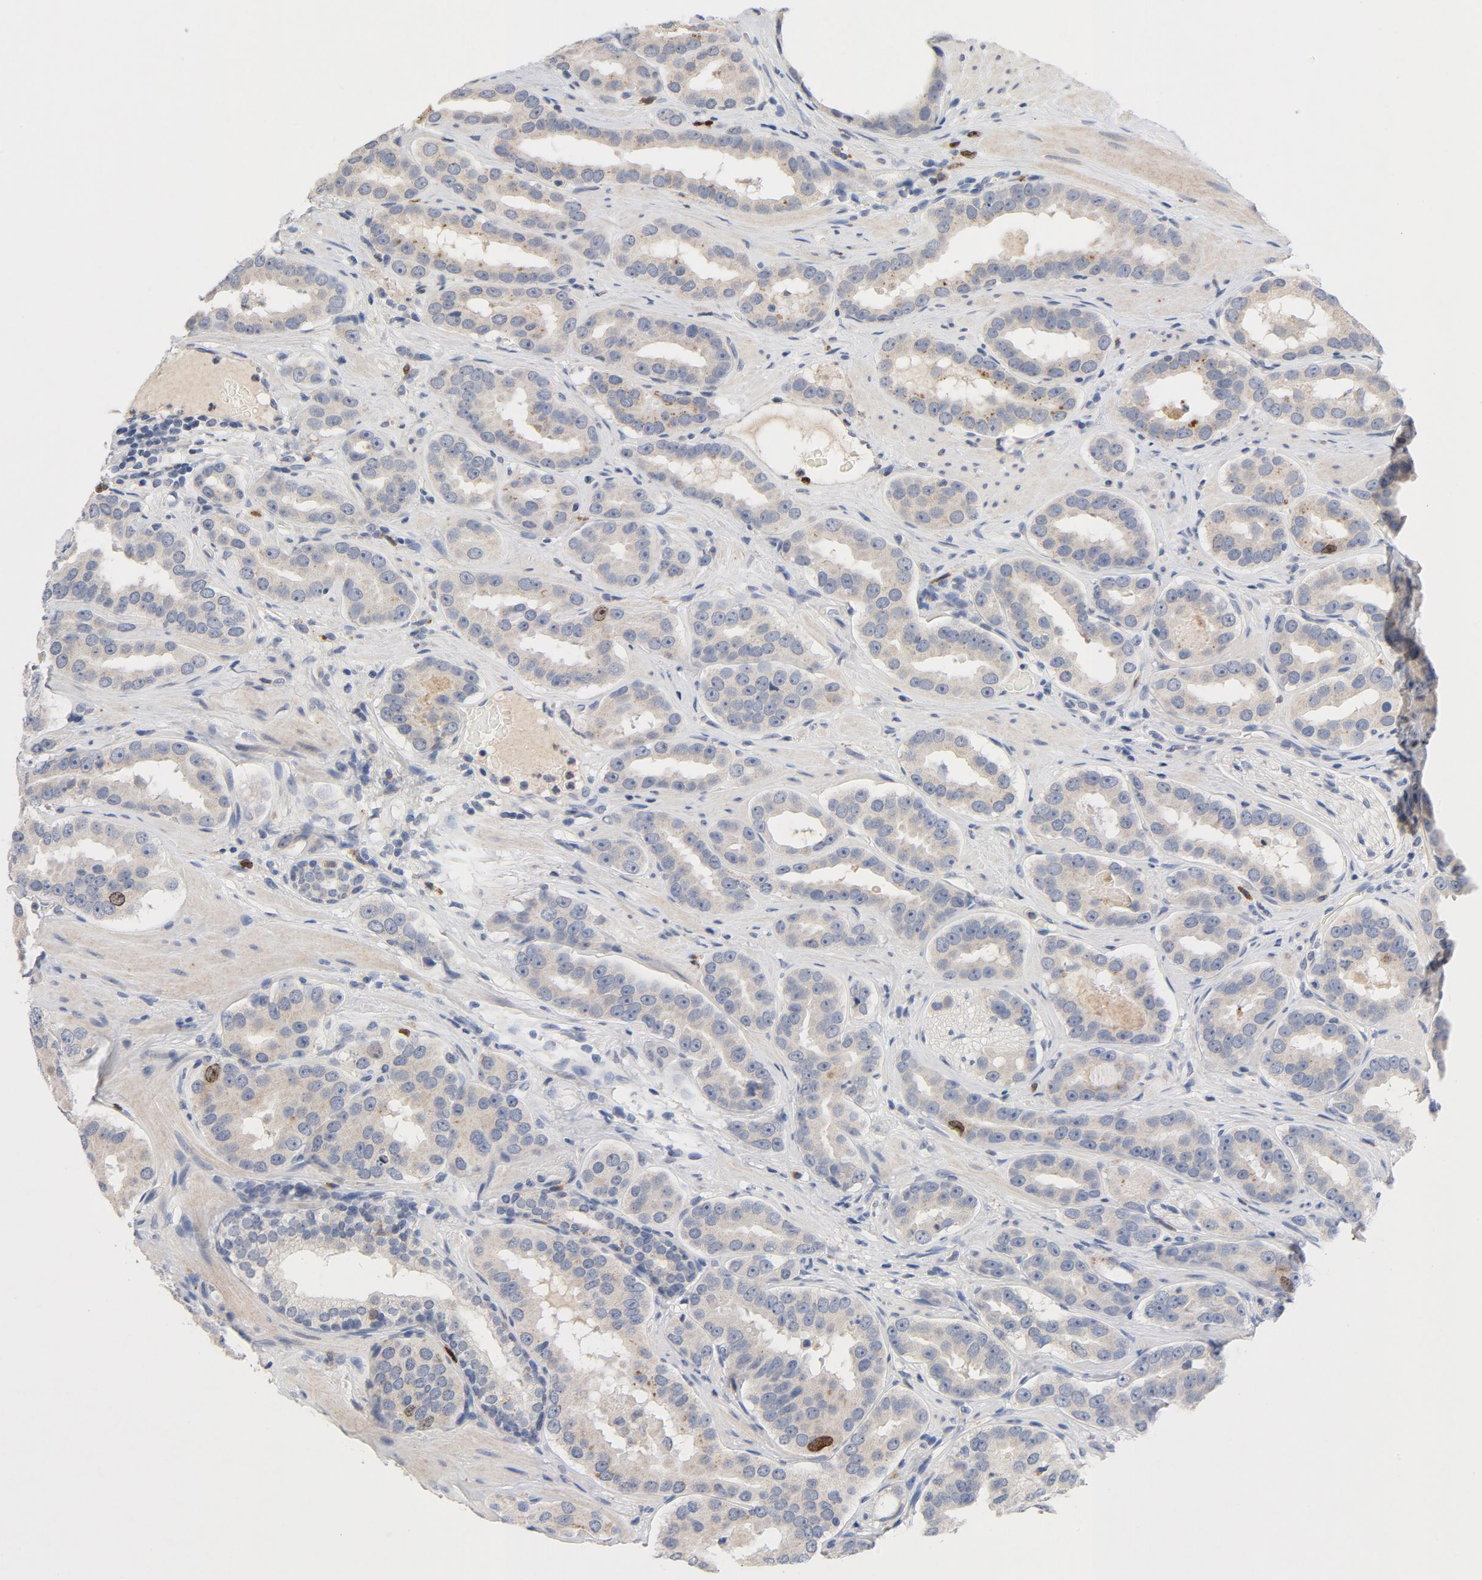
{"staining": {"intensity": "moderate", "quantity": "<25%", "location": "nuclear"}, "tissue": "prostate cancer", "cell_type": "Tumor cells", "image_type": "cancer", "snomed": [{"axis": "morphology", "description": "Adenocarcinoma, Low grade"}, {"axis": "topography", "description": "Prostate"}], "caption": "Protein expression analysis of human prostate adenocarcinoma (low-grade) reveals moderate nuclear expression in about <25% of tumor cells. Nuclei are stained in blue.", "gene": "BIRC5", "patient": {"sex": "male", "age": 59}}